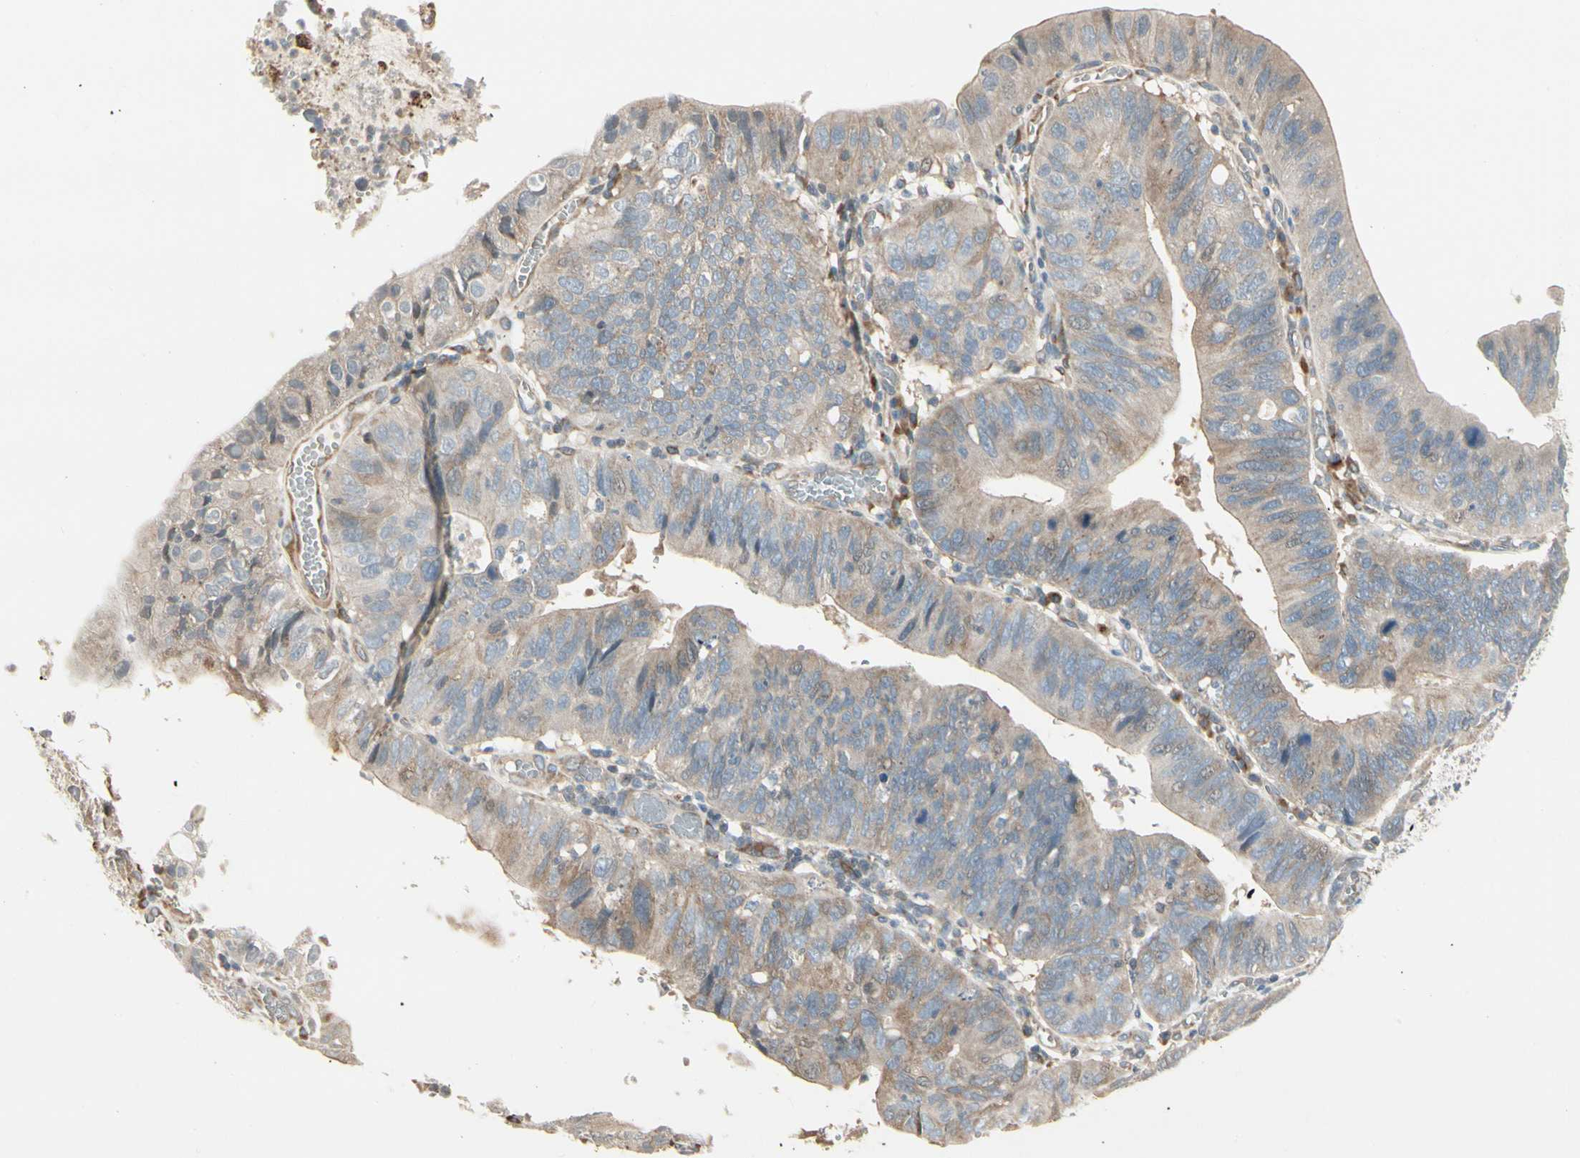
{"staining": {"intensity": "weak", "quantity": ">75%", "location": "cytoplasmic/membranous"}, "tissue": "stomach cancer", "cell_type": "Tumor cells", "image_type": "cancer", "snomed": [{"axis": "morphology", "description": "Adenocarcinoma, NOS"}, {"axis": "topography", "description": "Stomach"}], "caption": "Immunohistochemical staining of human stomach cancer (adenocarcinoma) exhibits low levels of weak cytoplasmic/membranous staining in about >75% of tumor cells.", "gene": "NUCB2", "patient": {"sex": "male", "age": 59}}